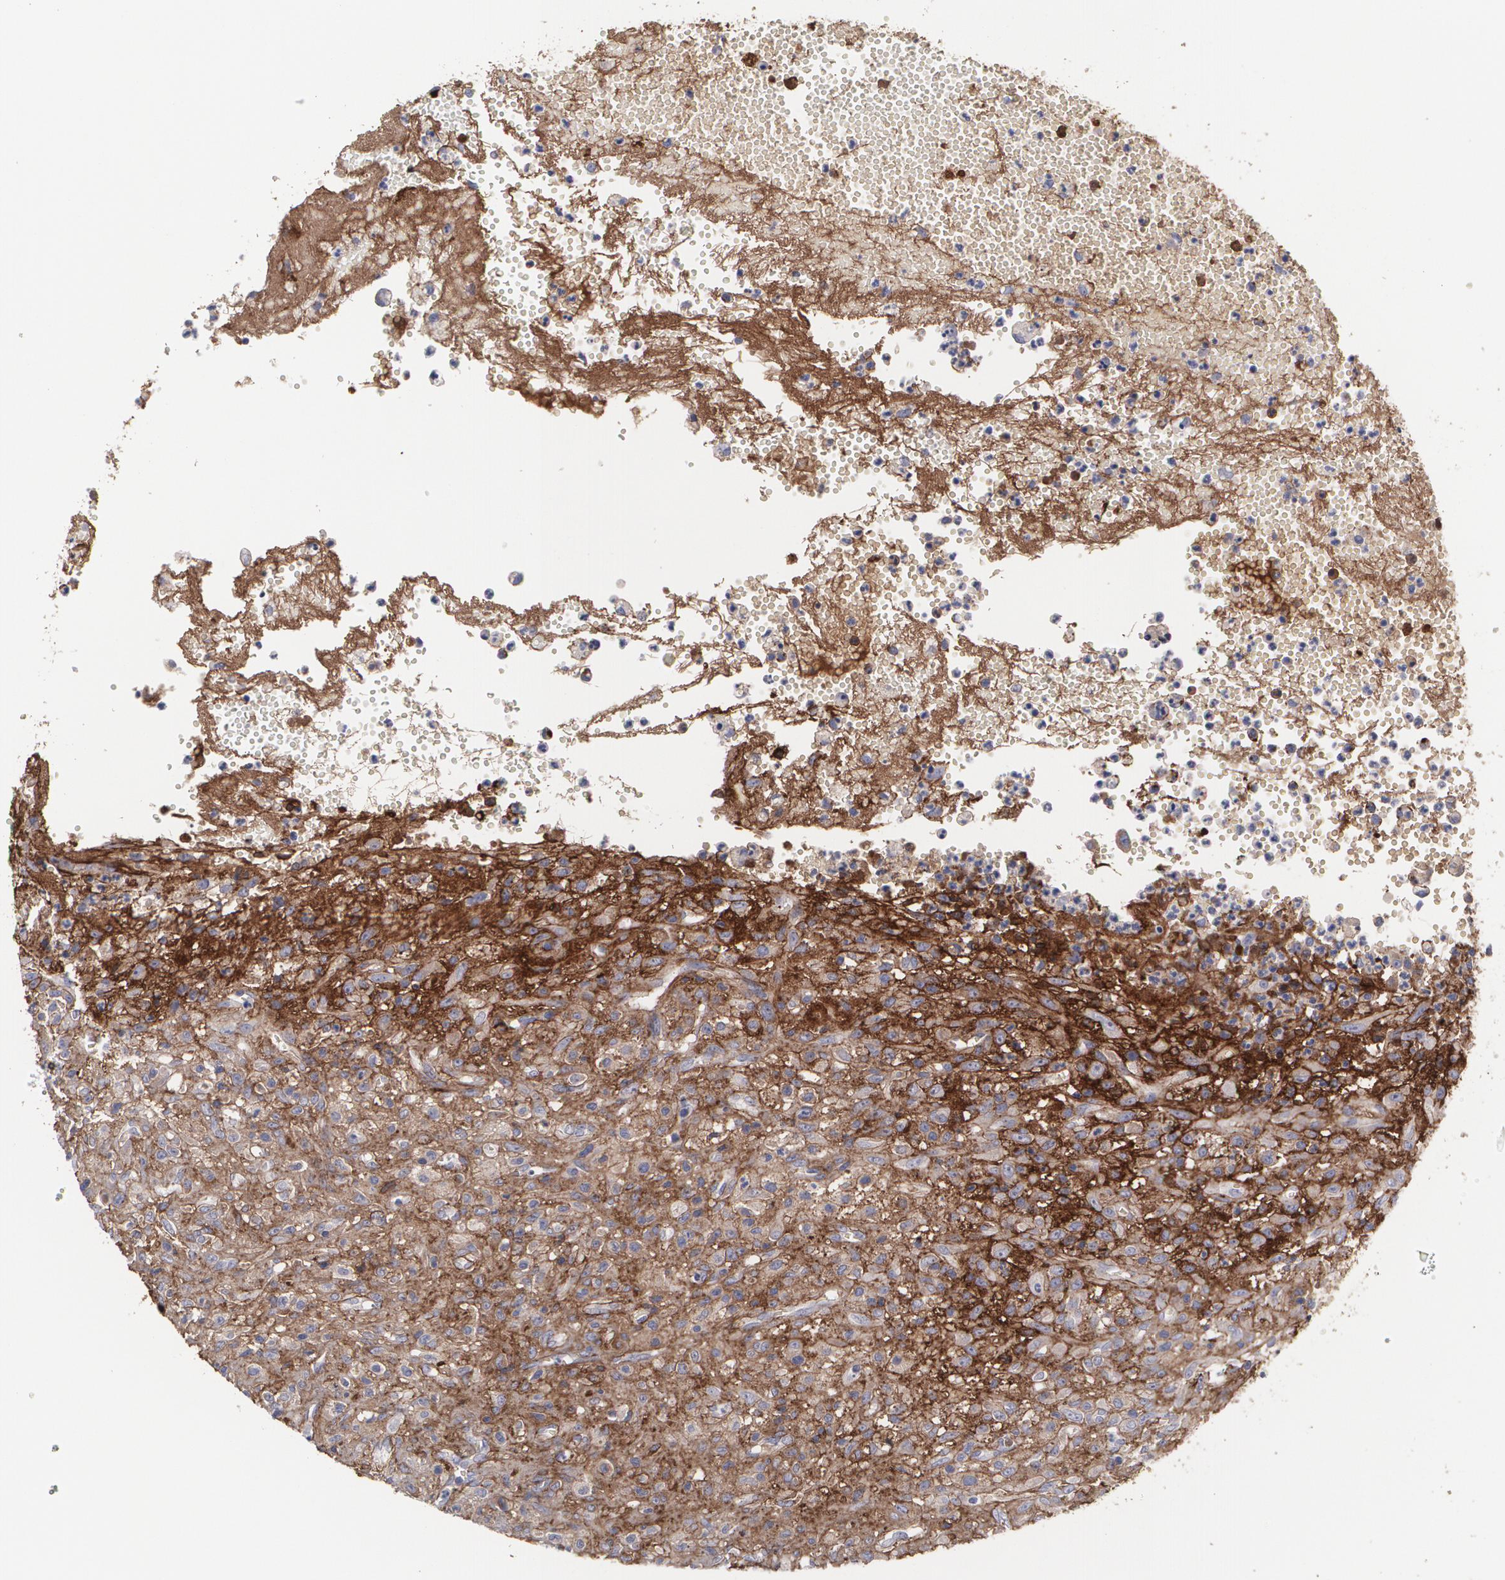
{"staining": {"intensity": "negative", "quantity": "none", "location": "none"}, "tissue": "glioma", "cell_type": "Tumor cells", "image_type": "cancer", "snomed": [{"axis": "morphology", "description": "Glioma, malignant, High grade"}, {"axis": "topography", "description": "Brain"}], "caption": "Photomicrograph shows no protein expression in tumor cells of malignant glioma (high-grade) tissue.", "gene": "FBLN1", "patient": {"sex": "male", "age": 66}}